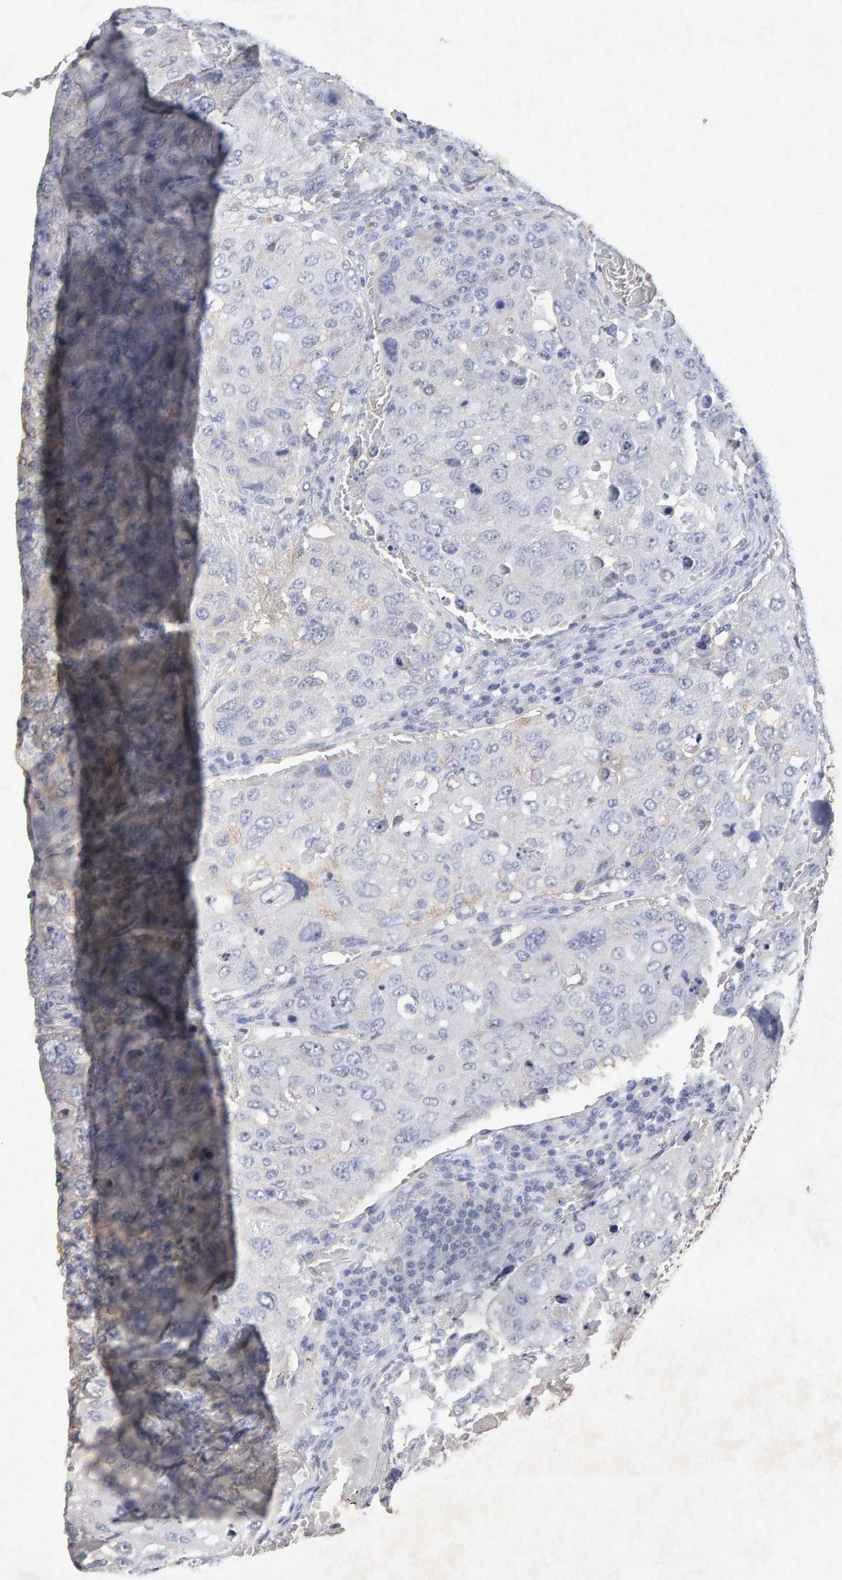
{"staining": {"intensity": "negative", "quantity": "none", "location": "none"}, "tissue": "urothelial cancer", "cell_type": "Tumor cells", "image_type": "cancer", "snomed": [{"axis": "morphology", "description": "Urothelial carcinoma, High grade"}, {"axis": "topography", "description": "Lymph node"}, {"axis": "topography", "description": "Urinary bladder"}], "caption": "Tumor cells show no significant staining in urothelial cancer.", "gene": "PTPRM", "patient": {"sex": "male", "age": 51}}